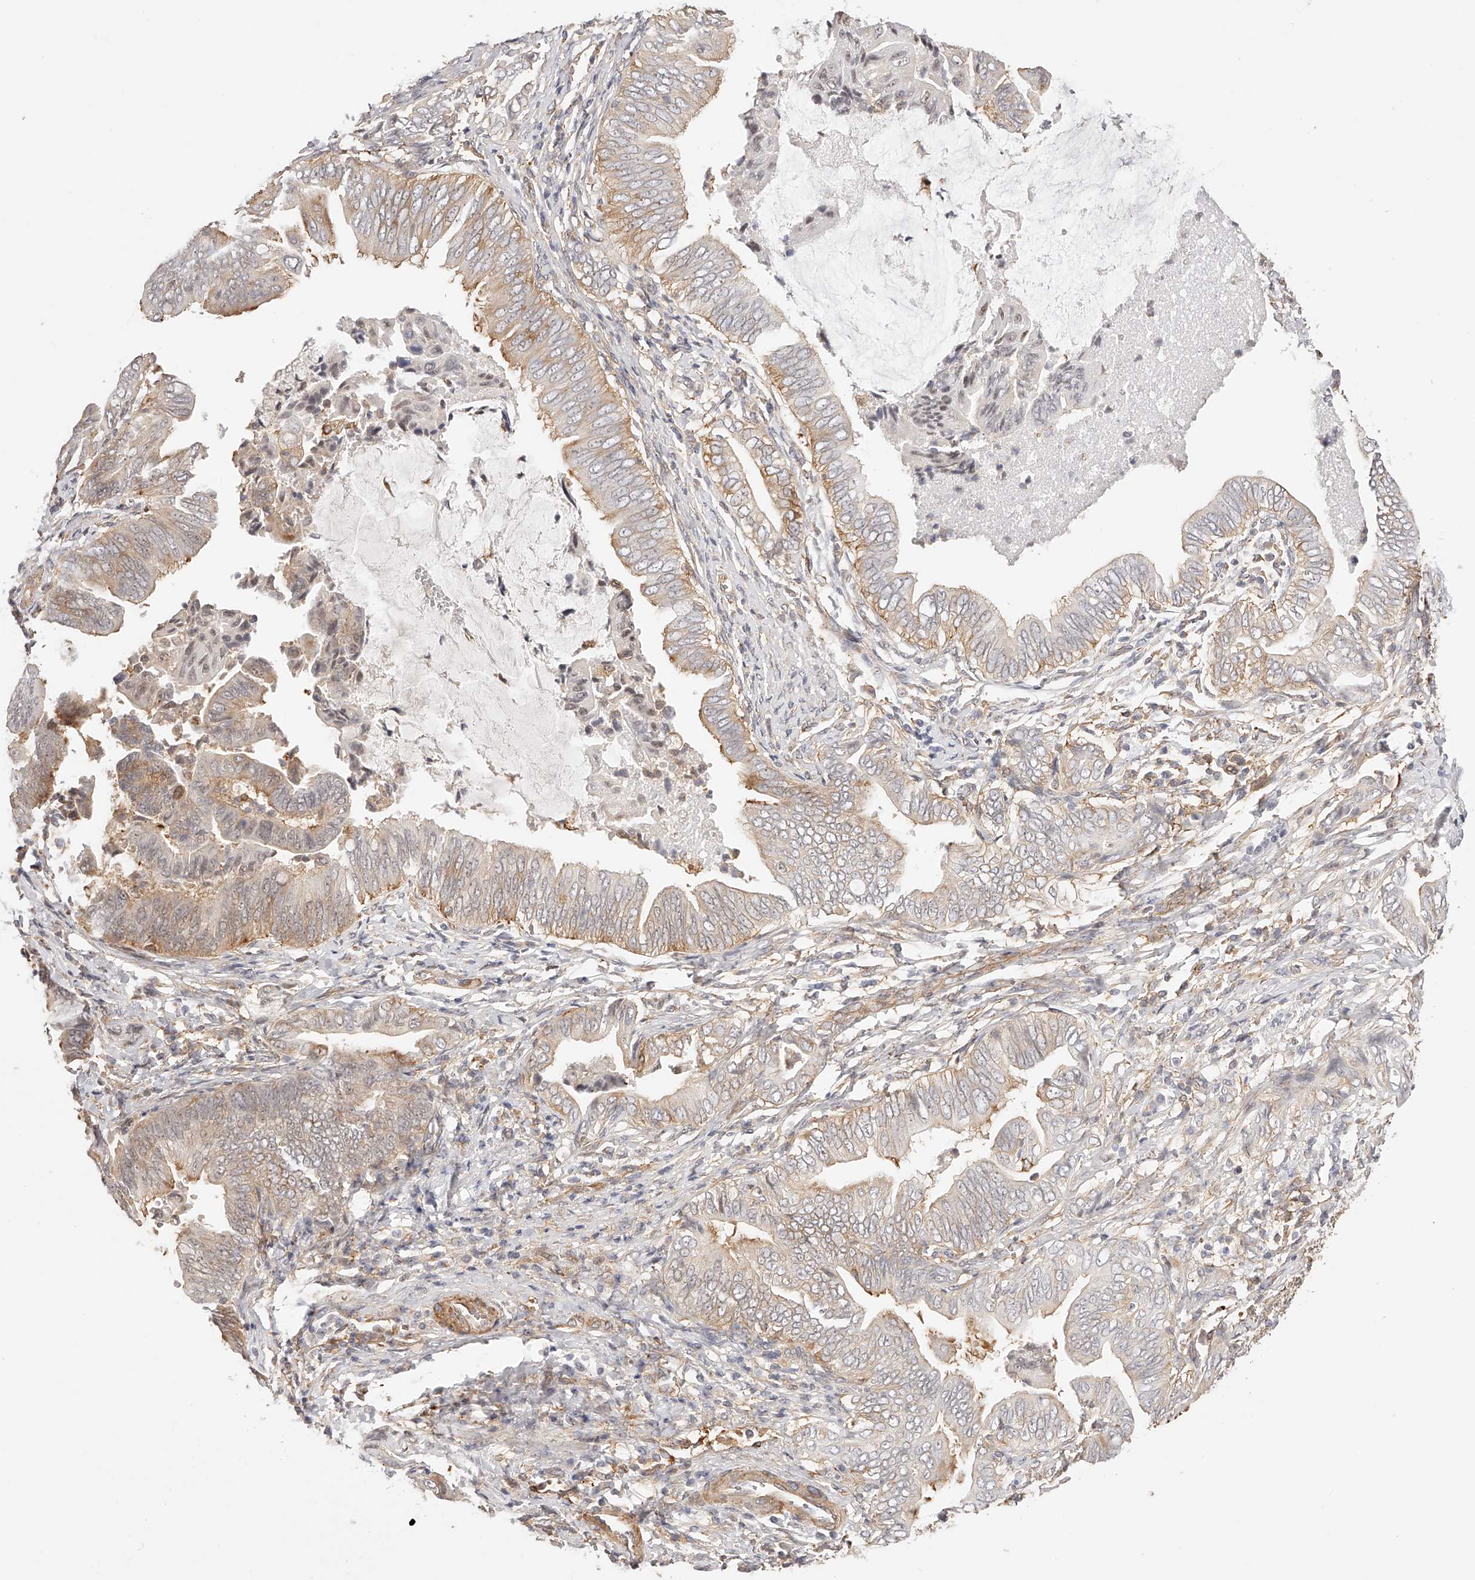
{"staining": {"intensity": "moderate", "quantity": "<25%", "location": "cytoplasmic/membranous"}, "tissue": "pancreatic cancer", "cell_type": "Tumor cells", "image_type": "cancer", "snomed": [{"axis": "morphology", "description": "Adenocarcinoma, NOS"}, {"axis": "topography", "description": "Pancreas"}], "caption": "Tumor cells demonstrate low levels of moderate cytoplasmic/membranous expression in about <25% of cells in human pancreatic cancer (adenocarcinoma).", "gene": "SYNC", "patient": {"sex": "male", "age": 75}}